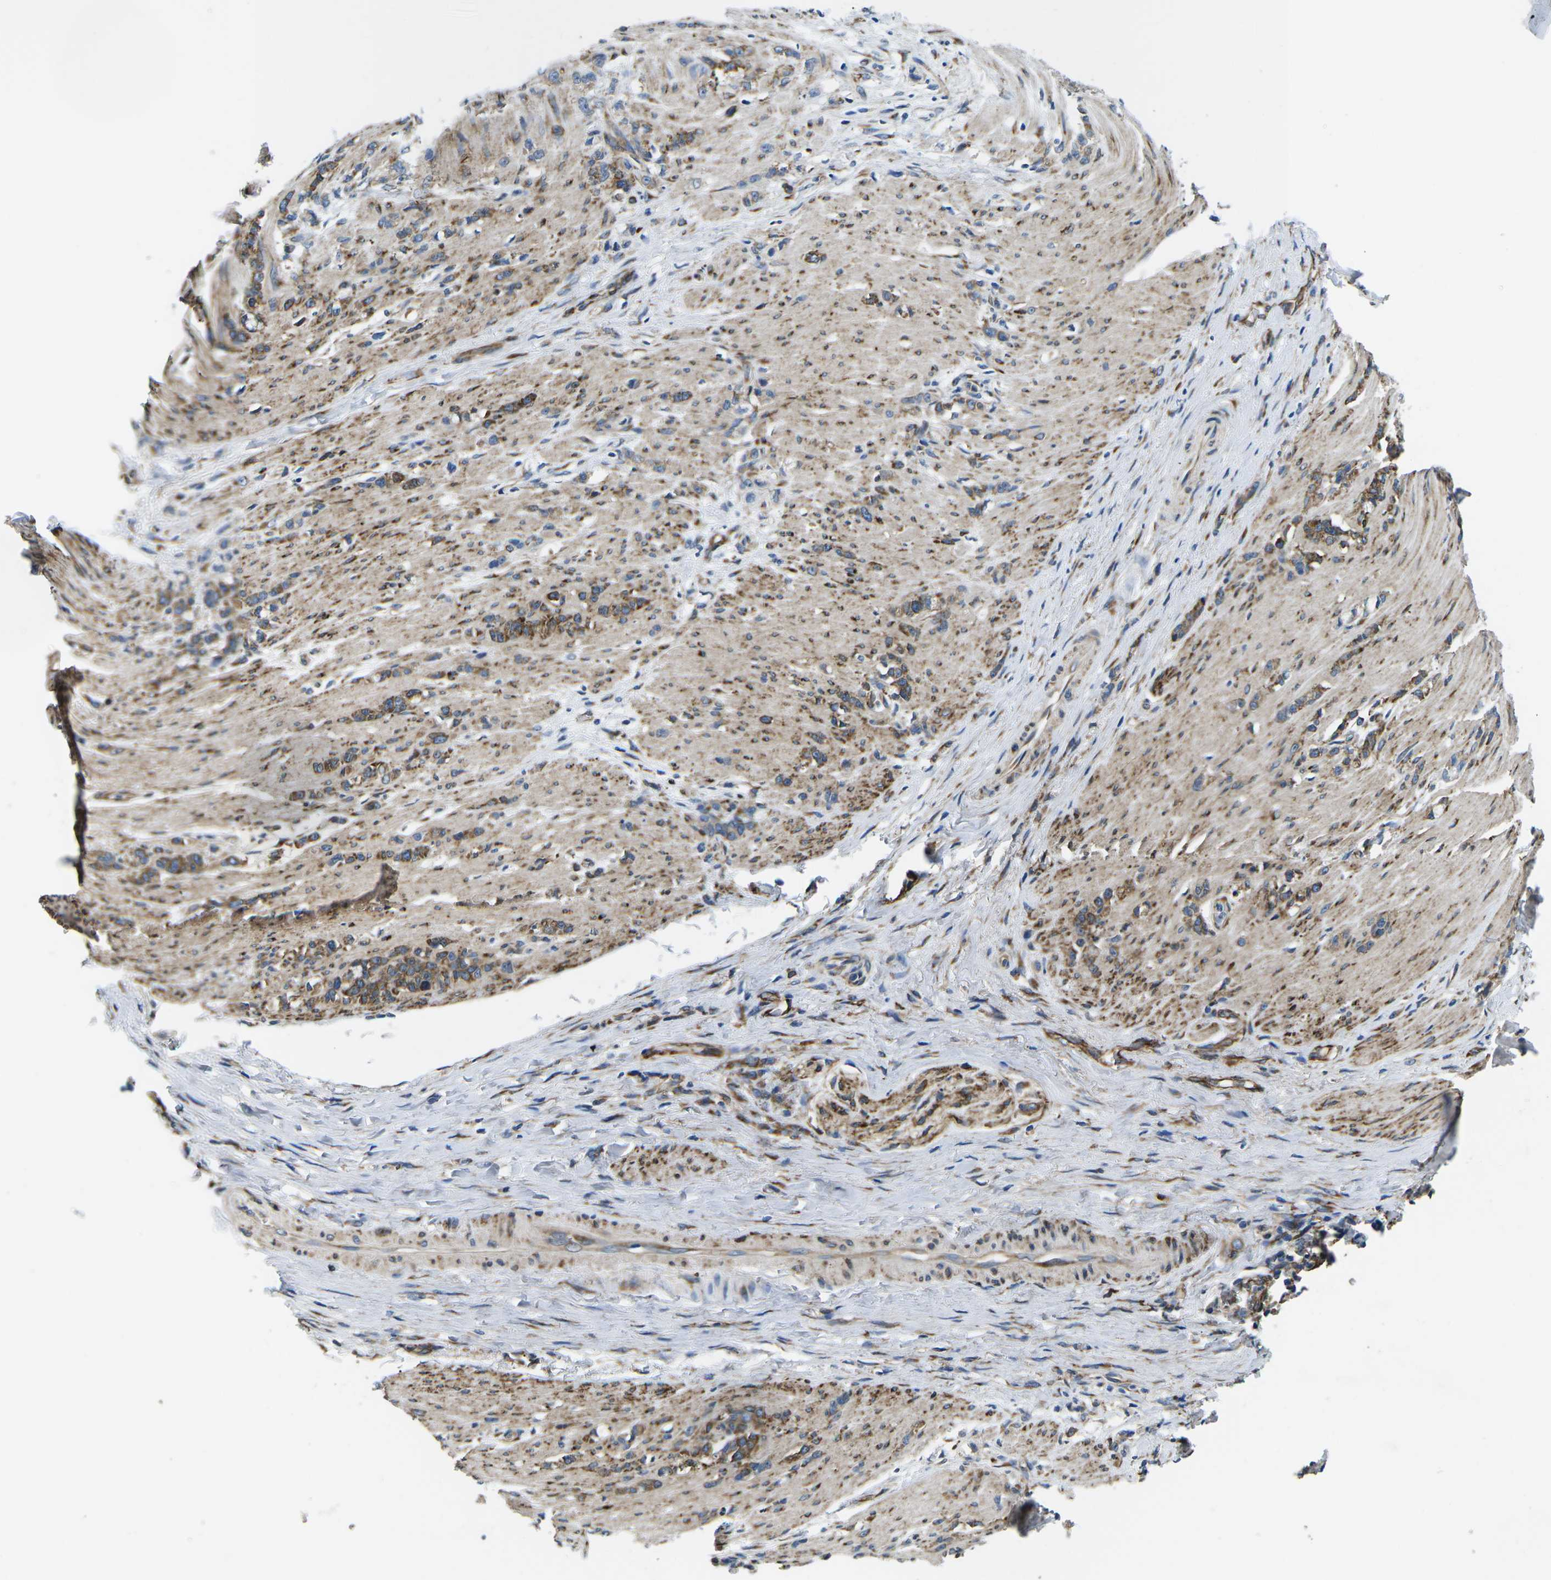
{"staining": {"intensity": "moderate", "quantity": "25%-75%", "location": "cytoplasmic/membranous"}, "tissue": "stomach cancer", "cell_type": "Tumor cells", "image_type": "cancer", "snomed": [{"axis": "morphology", "description": "Adenocarcinoma, NOS"}, {"axis": "topography", "description": "Stomach, lower"}], "caption": "Immunohistochemical staining of stomach cancer (adenocarcinoma) reveals medium levels of moderate cytoplasmic/membranous positivity in about 25%-75% of tumor cells. The protein is stained brown, and the nuclei are stained in blue (DAB (3,3'-diaminobenzidine) IHC with brightfield microscopy, high magnification).", "gene": "PDZD8", "patient": {"sex": "male", "age": 88}}